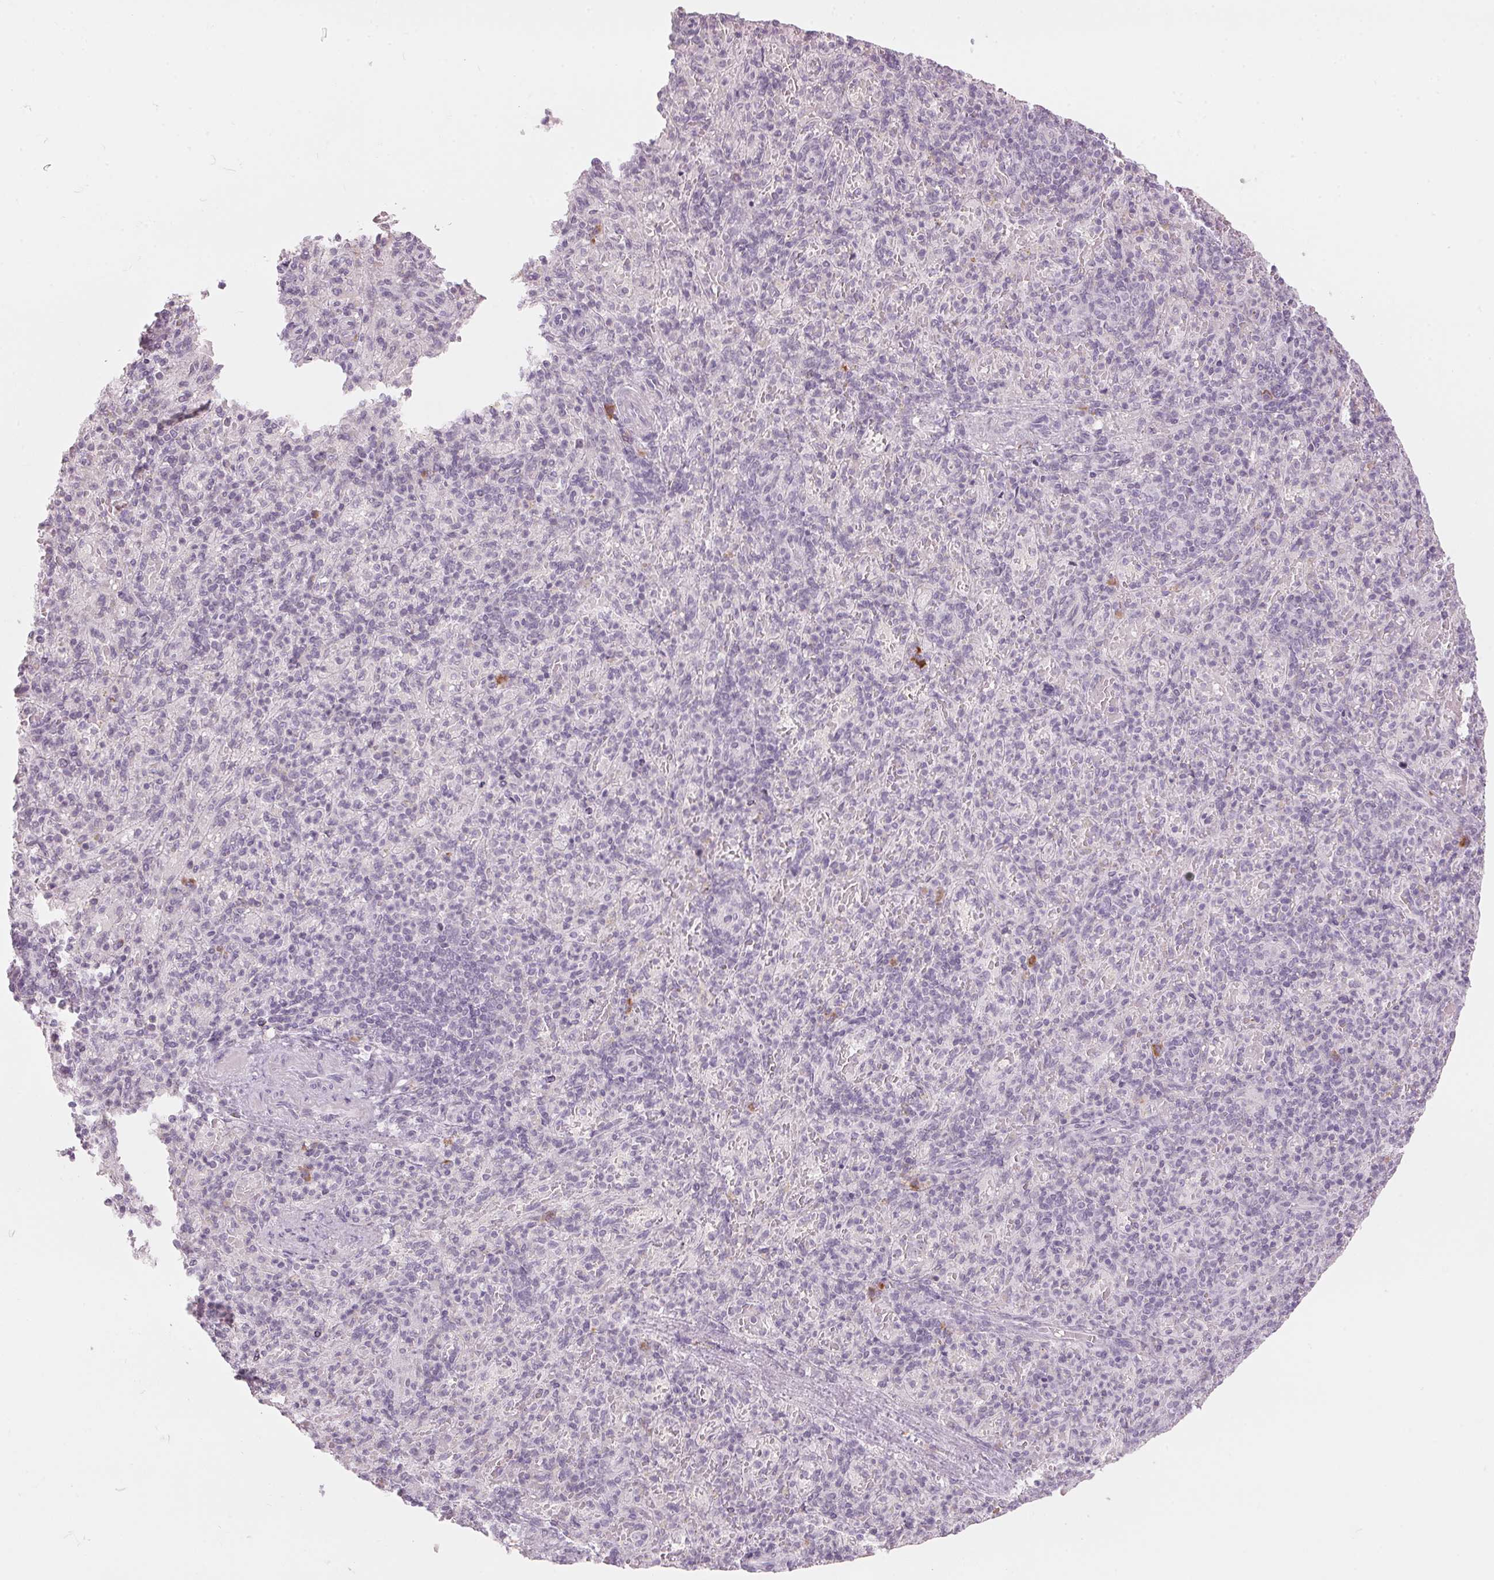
{"staining": {"intensity": "negative", "quantity": "none", "location": "none"}, "tissue": "spleen", "cell_type": "Cells in red pulp", "image_type": "normal", "snomed": [{"axis": "morphology", "description": "Normal tissue, NOS"}, {"axis": "topography", "description": "Spleen"}], "caption": "Immunohistochemistry (IHC) of unremarkable human spleen reveals no positivity in cells in red pulp. (DAB immunohistochemistry with hematoxylin counter stain).", "gene": "SCTR", "patient": {"sex": "female", "age": 74}}